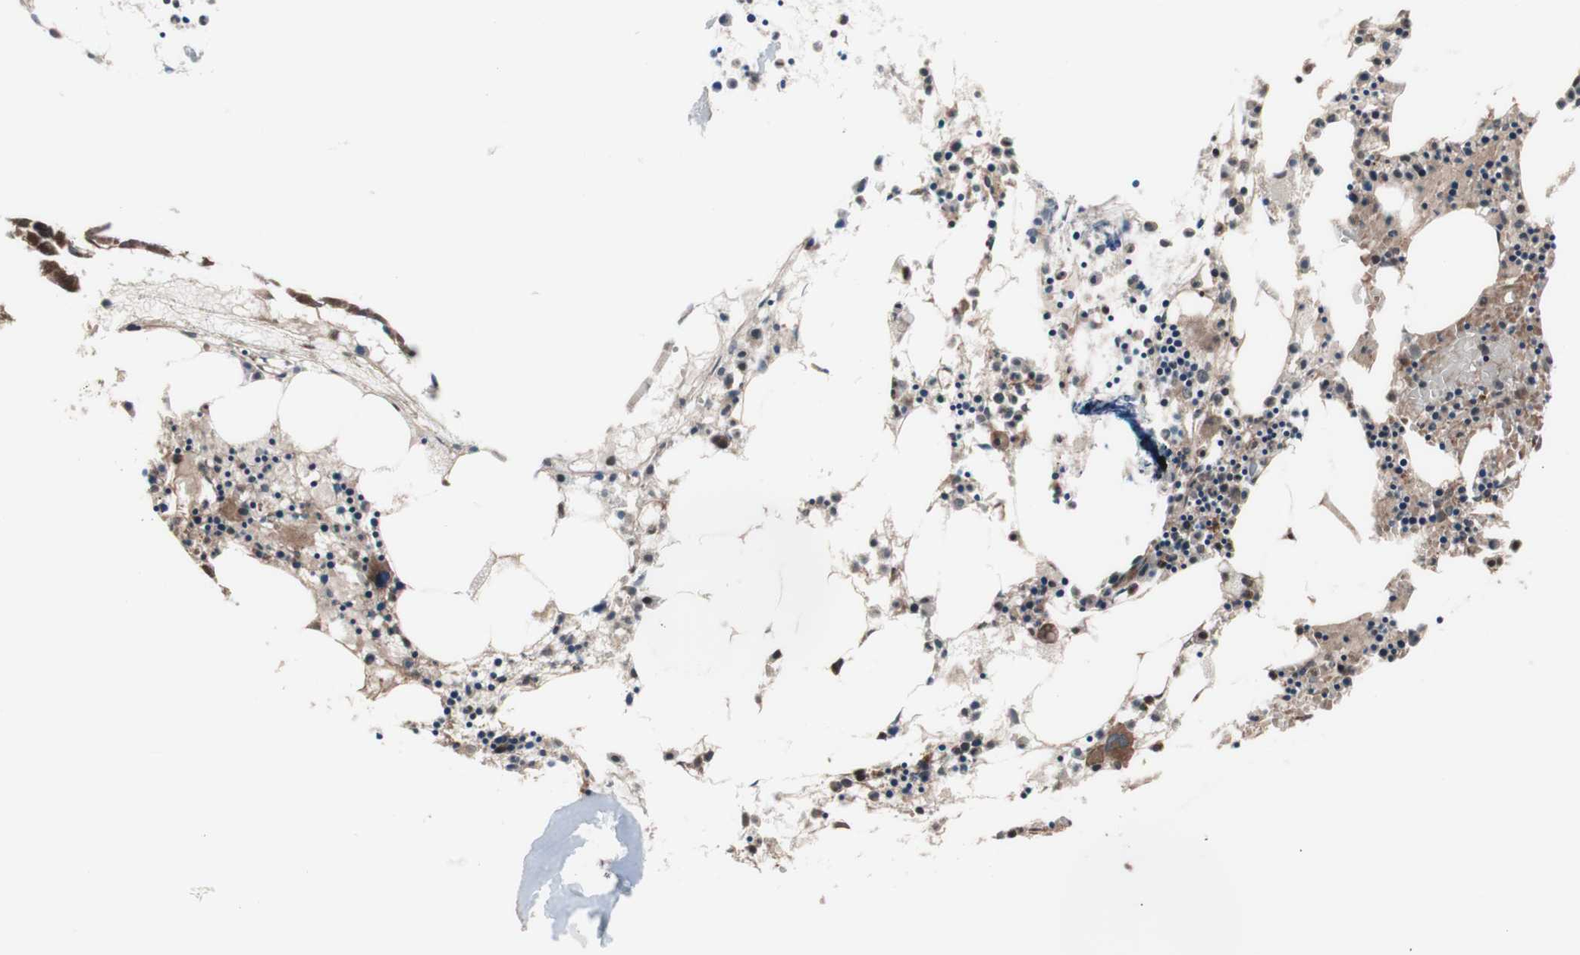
{"staining": {"intensity": "moderate", "quantity": ">75%", "location": "cytoplasmic/membranous"}, "tissue": "bone marrow", "cell_type": "Hematopoietic cells", "image_type": "normal", "snomed": [{"axis": "morphology", "description": "Normal tissue, NOS"}, {"axis": "morphology", "description": "Inflammation, NOS"}, {"axis": "topography", "description": "Bone marrow"}], "caption": "The immunohistochemical stain labels moderate cytoplasmic/membranous expression in hematopoietic cells of unremarkable bone marrow. (Stains: DAB in brown, nuclei in blue, Microscopy: brightfield microscopy at high magnification).", "gene": "COPB1", "patient": {"sex": "male", "age": 14}}